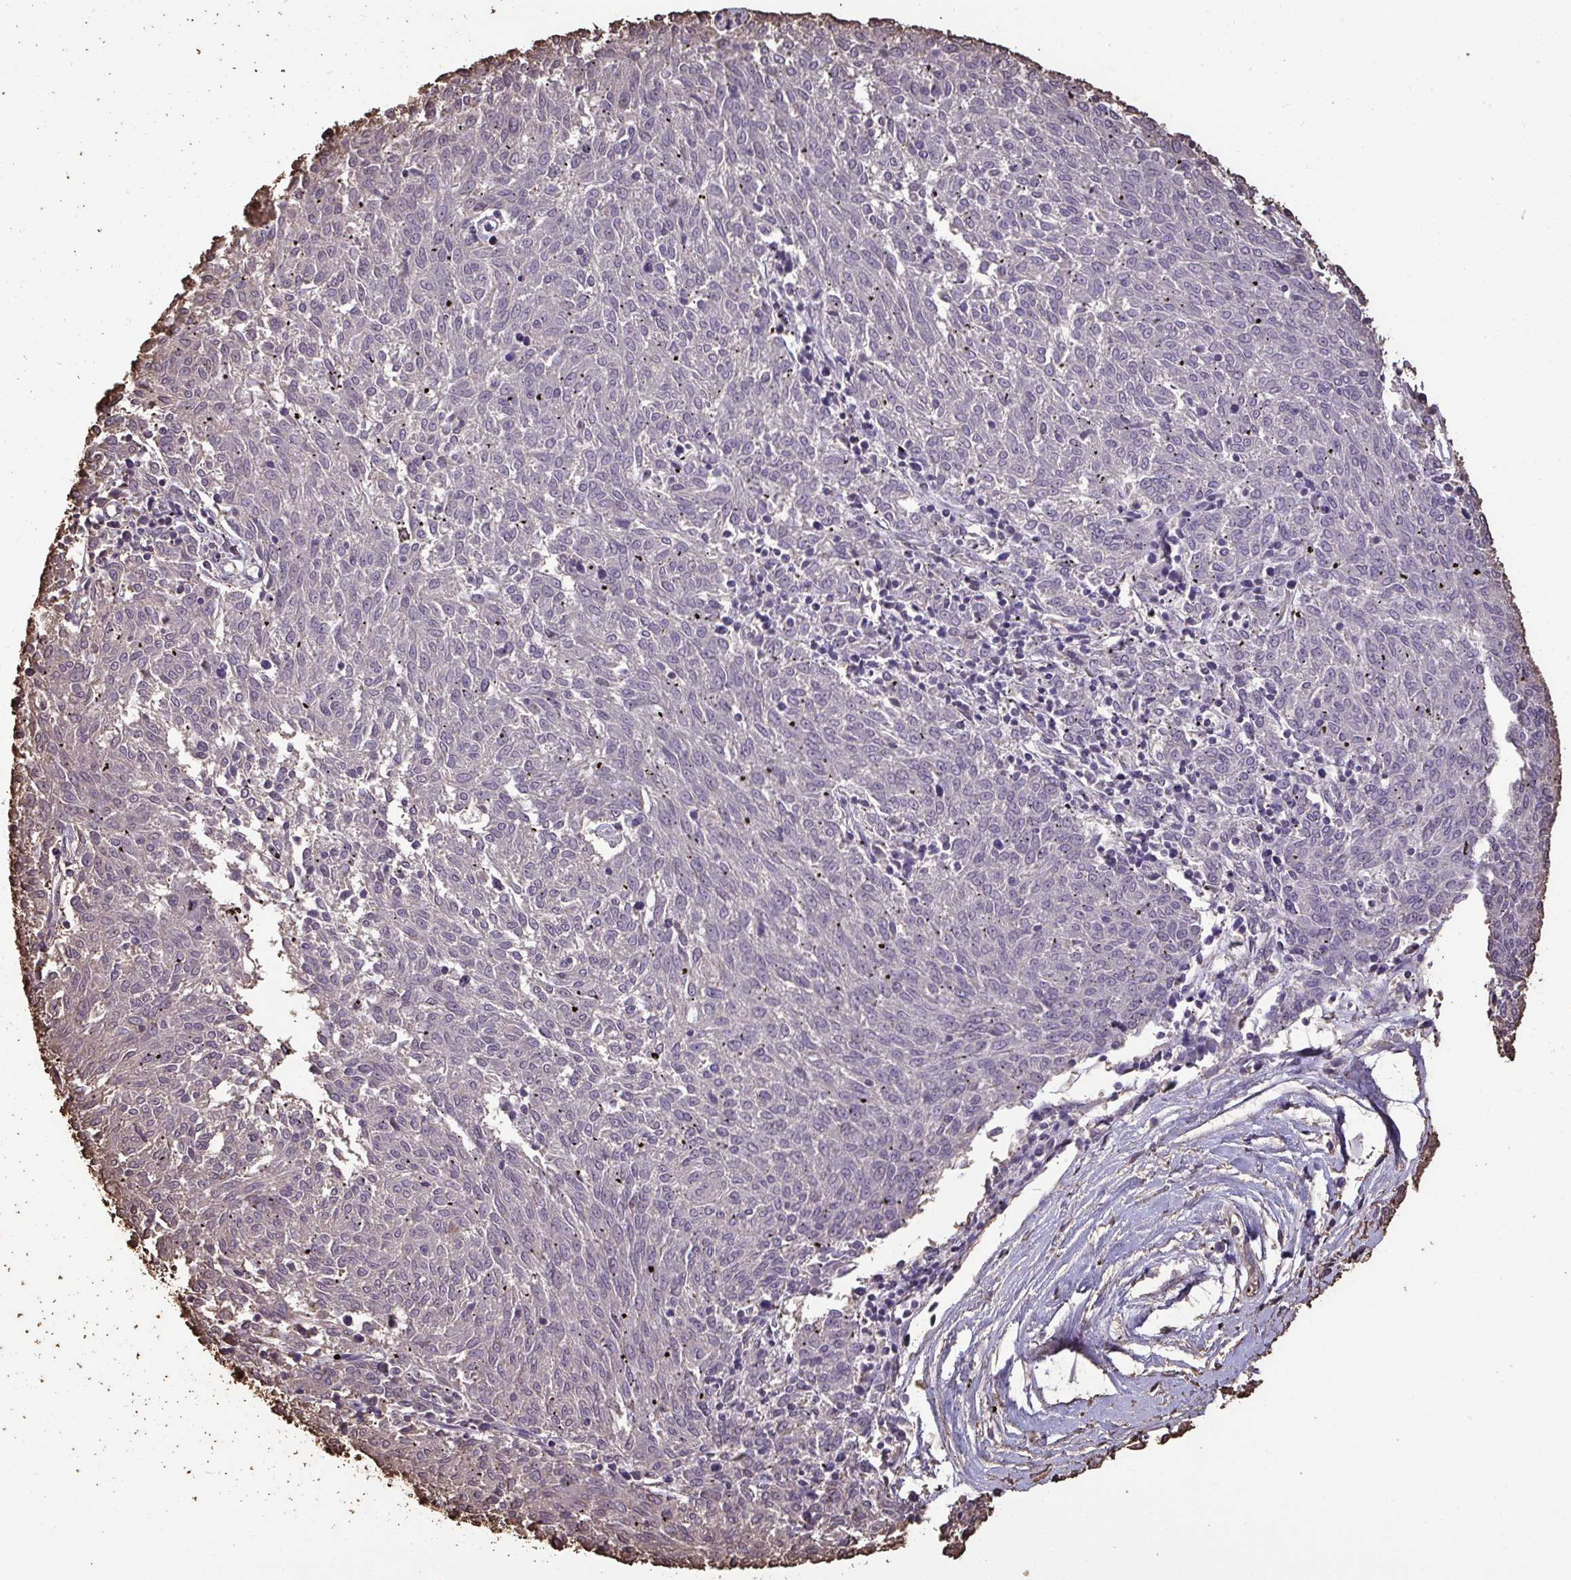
{"staining": {"intensity": "negative", "quantity": "none", "location": "none"}, "tissue": "melanoma", "cell_type": "Tumor cells", "image_type": "cancer", "snomed": [{"axis": "morphology", "description": "Malignant melanoma, NOS"}, {"axis": "topography", "description": "Skin"}], "caption": "Human malignant melanoma stained for a protein using immunohistochemistry (IHC) reveals no staining in tumor cells.", "gene": "ANXA5", "patient": {"sex": "female", "age": 72}}